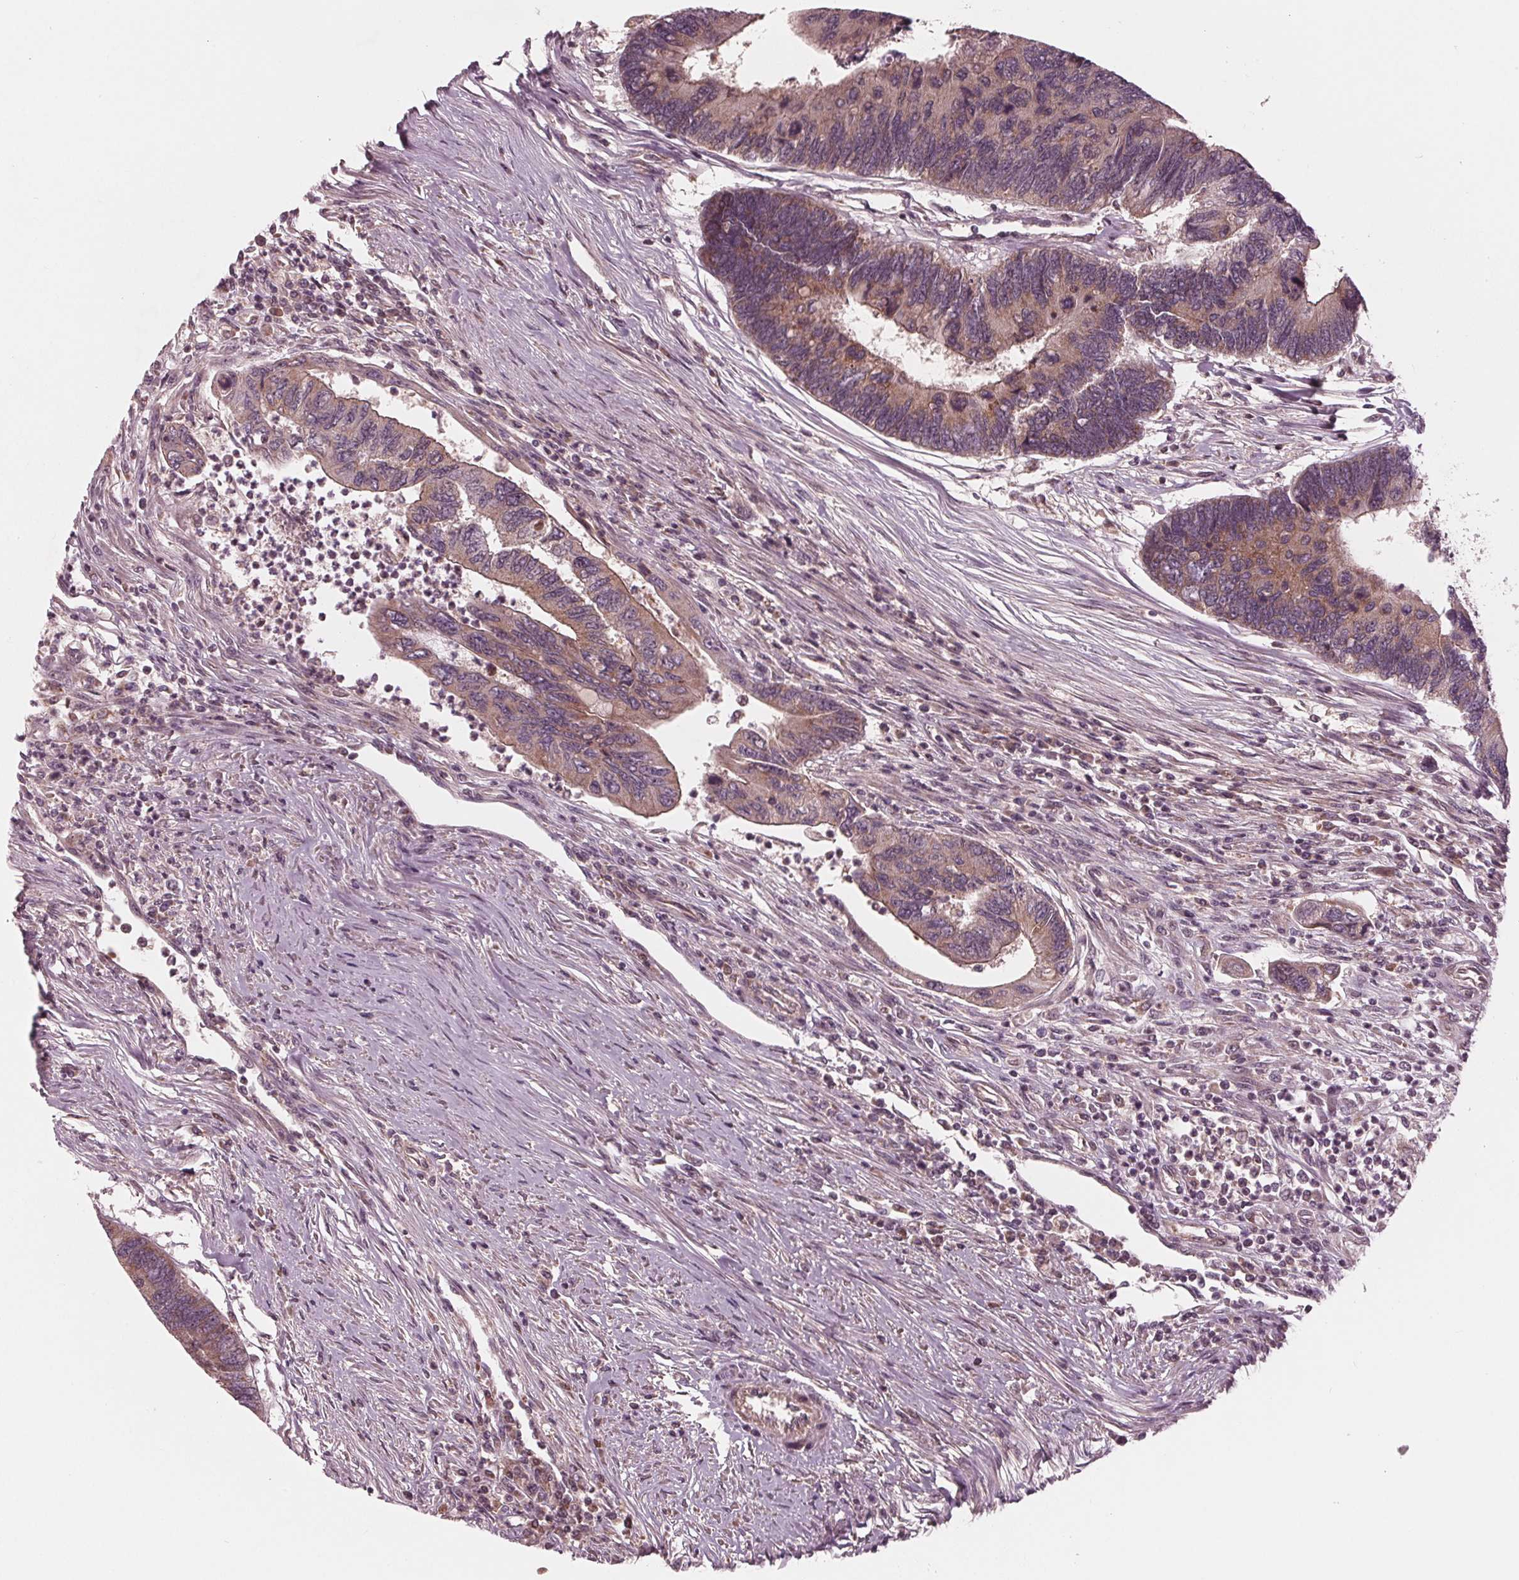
{"staining": {"intensity": "weak", "quantity": "25%-75%", "location": "cytoplasmic/membranous"}, "tissue": "colorectal cancer", "cell_type": "Tumor cells", "image_type": "cancer", "snomed": [{"axis": "morphology", "description": "Adenocarcinoma, NOS"}, {"axis": "topography", "description": "Colon"}], "caption": "Immunohistochemical staining of adenocarcinoma (colorectal) exhibits low levels of weak cytoplasmic/membranous positivity in approximately 25%-75% of tumor cells. The protein is stained brown, and the nuclei are stained in blue (DAB IHC with brightfield microscopy, high magnification).", "gene": "UBALD1", "patient": {"sex": "female", "age": 67}}